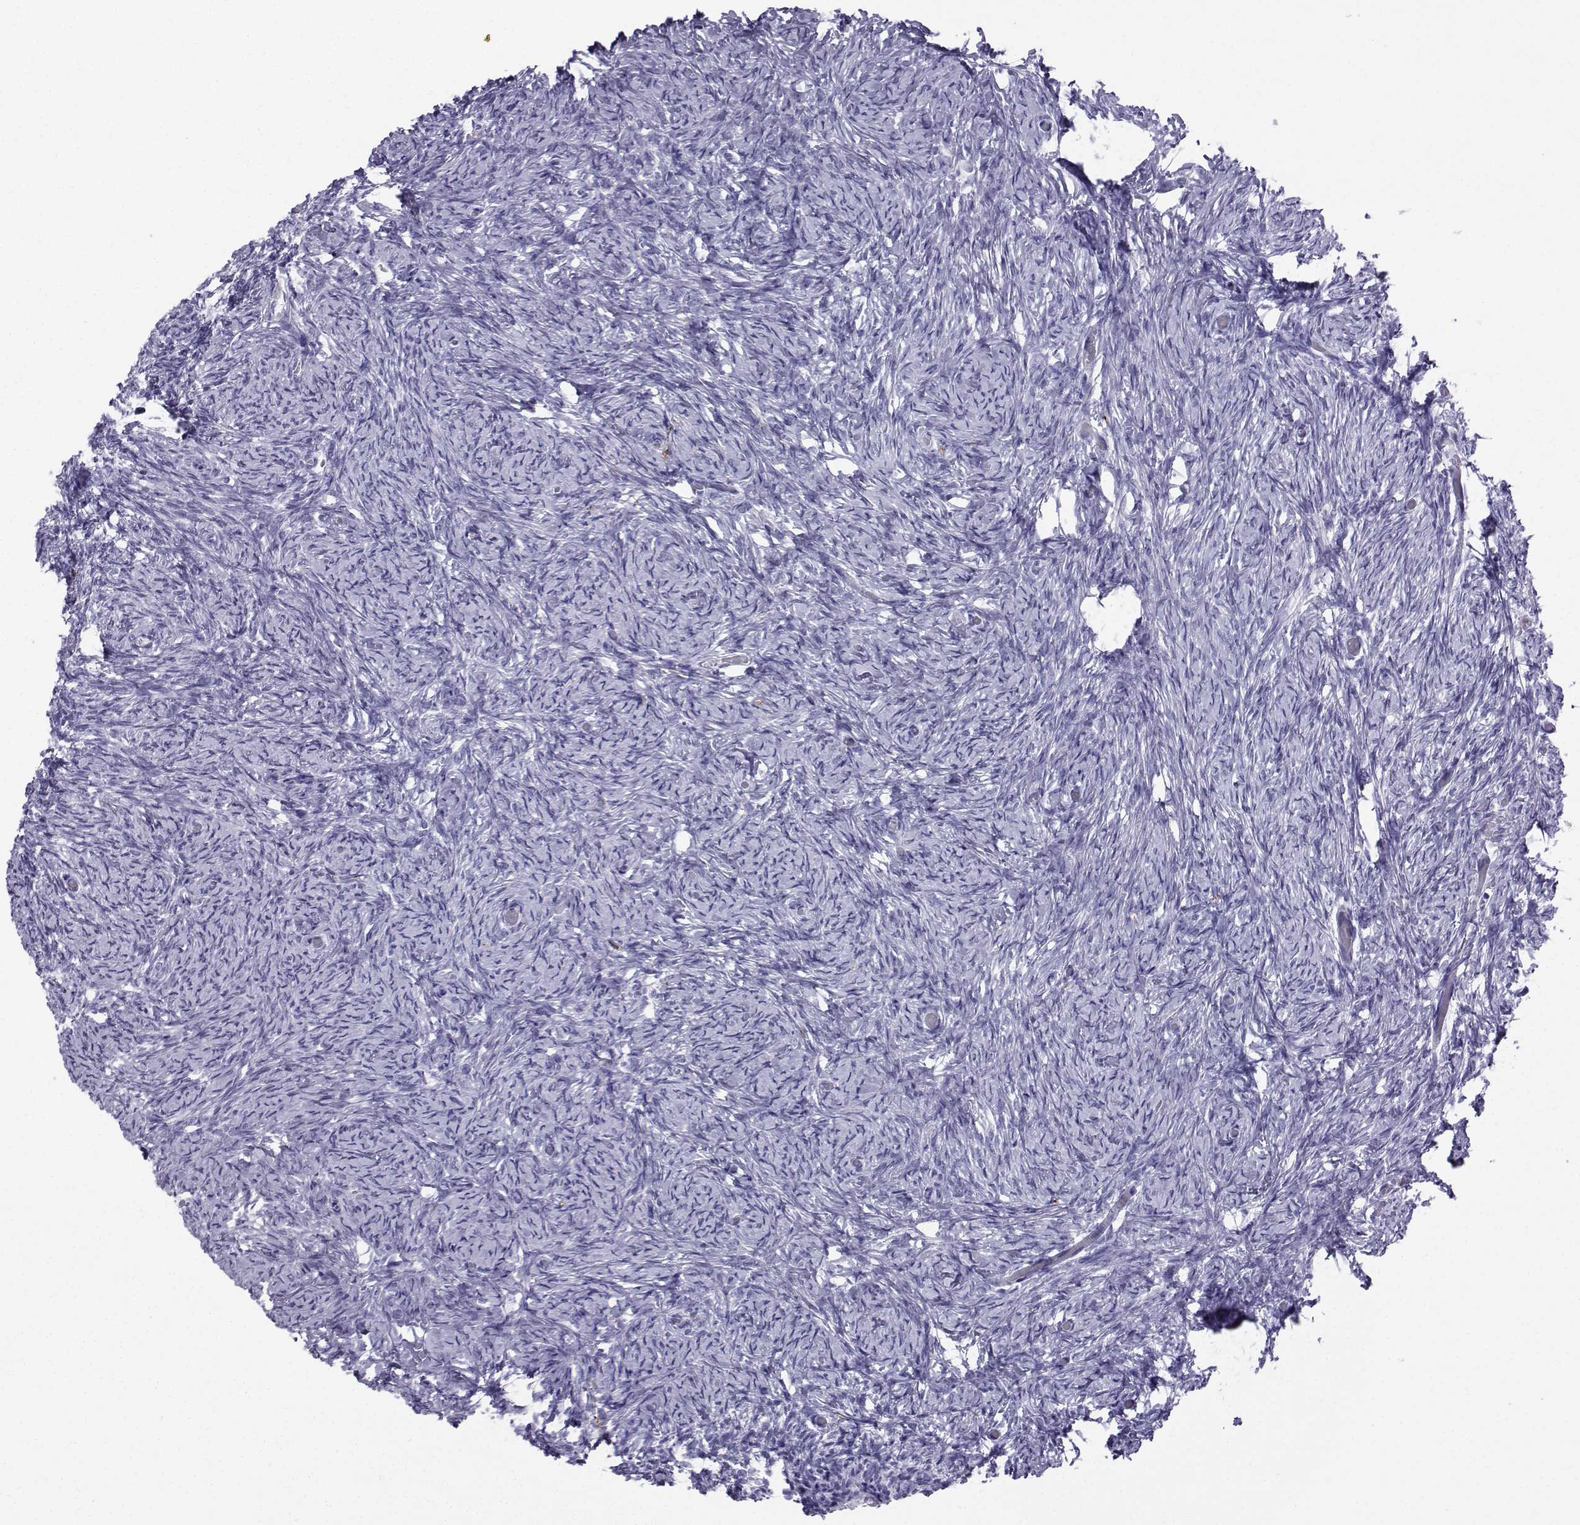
{"staining": {"intensity": "negative", "quantity": "none", "location": "none"}, "tissue": "ovary", "cell_type": "Follicle cells", "image_type": "normal", "snomed": [{"axis": "morphology", "description": "Normal tissue, NOS"}, {"axis": "topography", "description": "Ovary"}], "caption": "Immunohistochemistry (IHC) image of normal human ovary stained for a protein (brown), which displays no expression in follicle cells. (Brightfield microscopy of DAB (3,3'-diaminobenzidine) immunohistochemistry at high magnification).", "gene": "SLC18A2", "patient": {"sex": "female", "age": 39}}